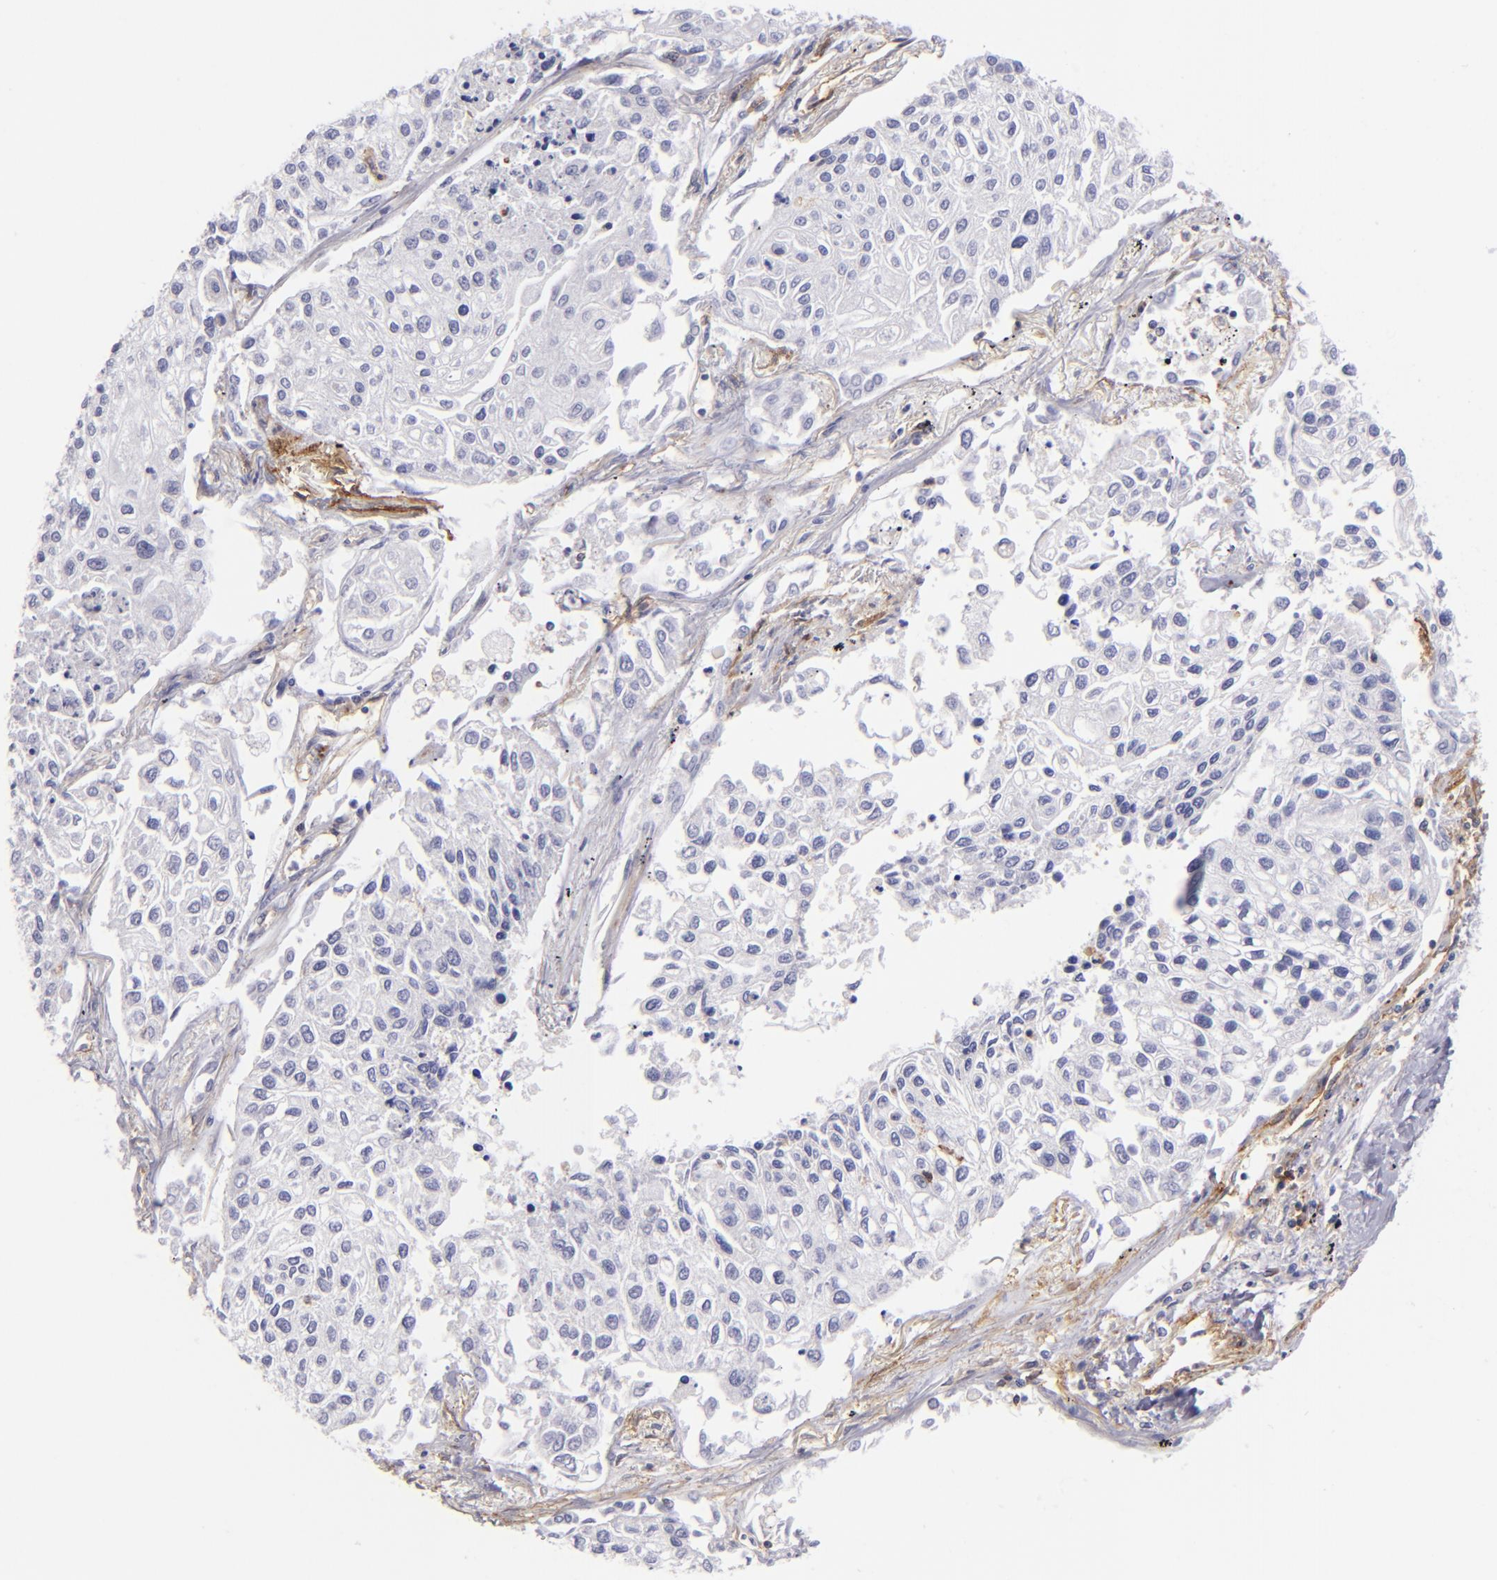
{"staining": {"intensity": "negative", "quantity": "none", "location": "none"}, "tissue": "lung cancer", "cell_type": "Tumor cells", "image_type": "cancer", "snomed": [{"axis": "morphology", "description": "Squamous cell carcinoma, NOS"}, {"axis": "topography", "description": "Lung"}], "caption": "Immunohistochemistry image of lung squamous cell carcinoma stained for a protein (brown), which reveals no positivity in tumor cells. Nuclei are stained in blue.", "gene": "ENTPD1", "patient": {"sex": "male", "age": 75}}